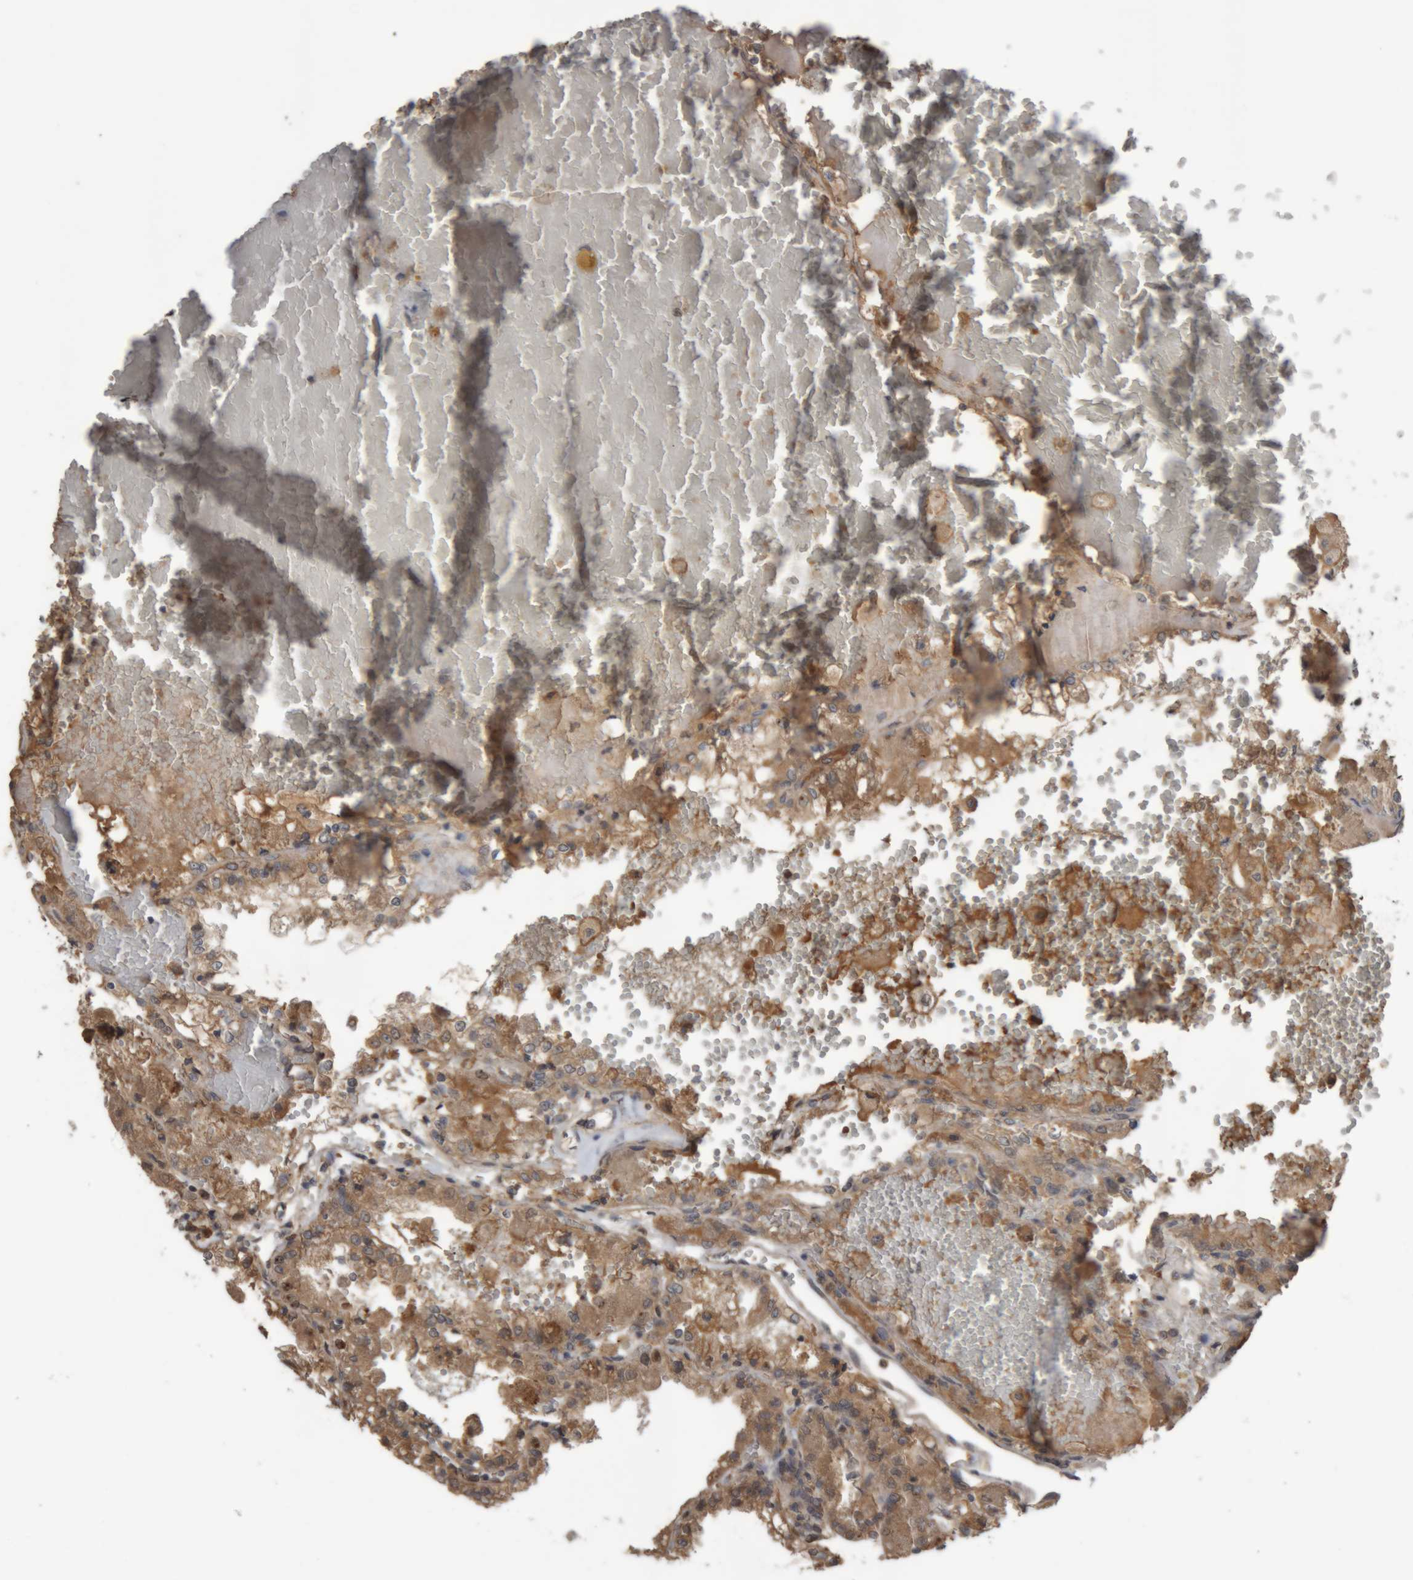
{"staining": {"intensity": "moderate", "quantity": ">75%", "location": "cytoplasmic/membranous"}, "tissue": "renal cancer", "cell_type": "Tumor cells", "image_type": "cancer", "snomed": [{"axis": "morphology", "description": "Adenocarcinoma, NOS"}, {"axis": "topography", "description": "Kidney"}], "caption": "An image of renal cancer (adenocarcinoma) stained for a protein shows moderate cytoplasmic/membranous brown staining in tumor cells.", "gene": "TMED7", "patient": {"sex": "female", "age": 56}}